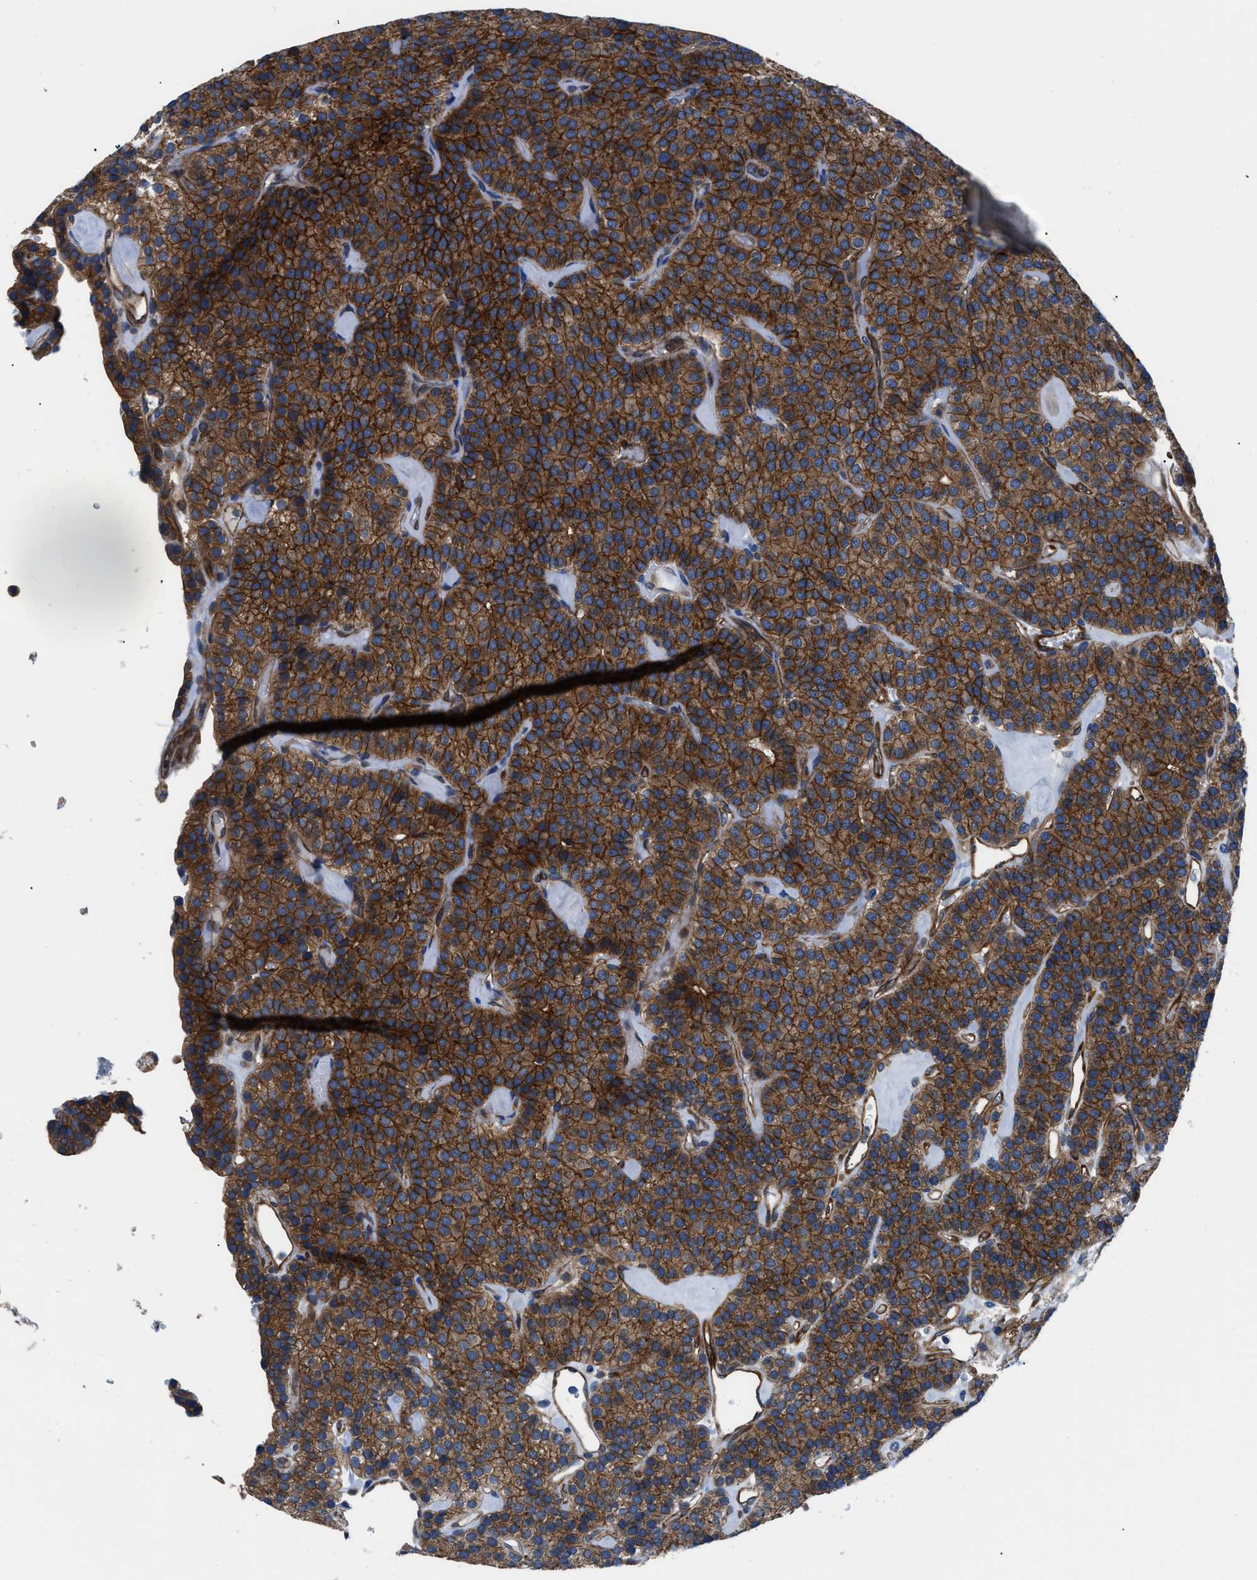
{"staining": {"intensity": "strong", "quantity": "25%-75%", "location": "cytoplasmic/membranous"}, "tissue": "parathyroid gland", "cell_type": "Glandular cells", "image_type": "normal", "snomed": [{"axis": "morphology", "description": "Normal tissue, NOS"}, {"axis": "morphology", "description": "Adenoma, NOS"}, {"axis": "topography", "description": "Parathyroid gland"}], "caption": "A brown stain highlights strong cytoplasmic/membranous staining of a protein in glandular cells of benign human parathyroid gland.", "gene": "TRIP4", "patient": {"sex": "female", "age": 86}}